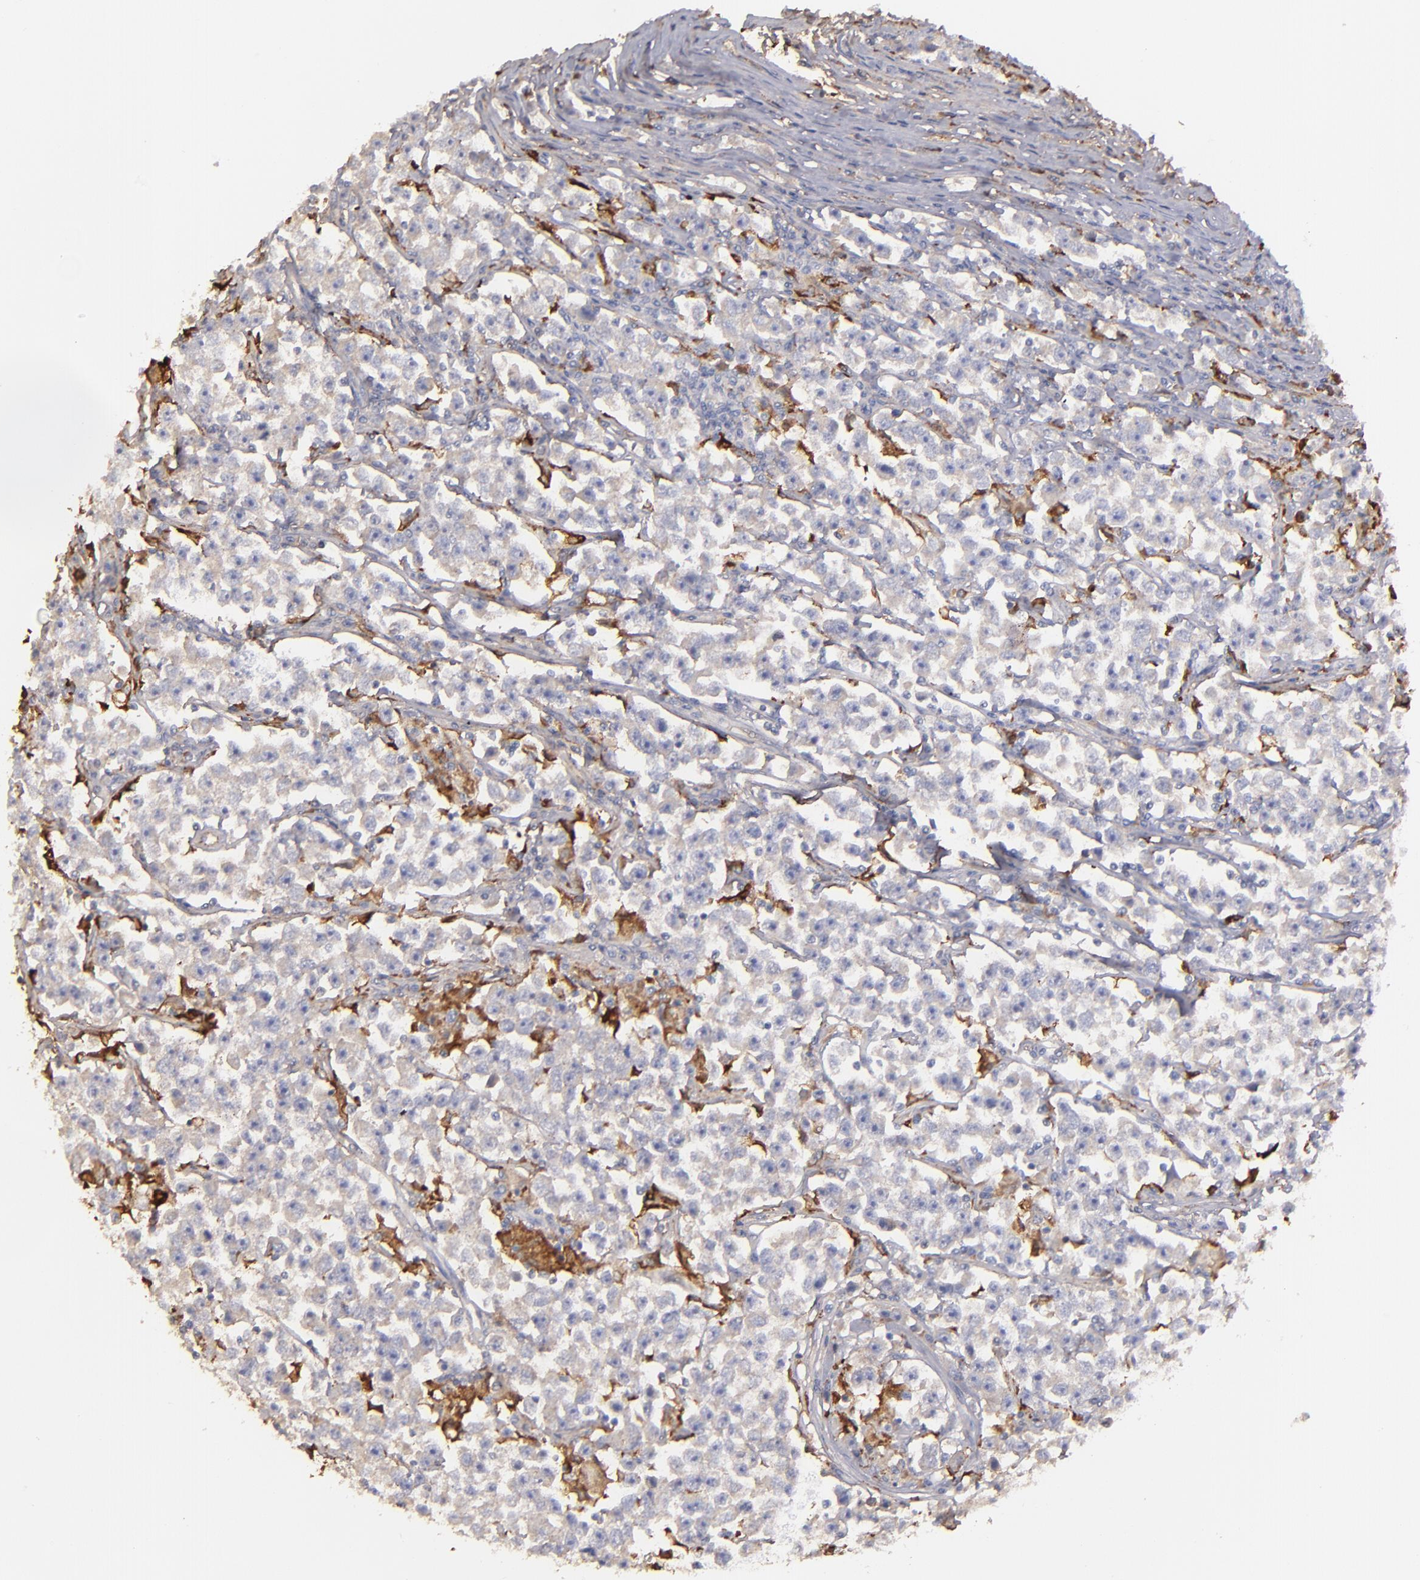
{"staining": {"intensity": "weak", "quantity": "25%-75%", "location": "cytoplasmic/membranous"}, "tissue": "testis cancer", "cell_type": "Tumor cells", "image_type": "cancer", "snomed": [{"axis": "morphology", "description": "Seminoma, NOS"}, {"axis": "topography", "description": "Testis"}], "caption": "This image demonstrates immunohistochemistry (IHC) staining of testis seminoma, with low weak cytoplasmic/membranous staining in approximately 25%-75% of tumor cells.", "gene": "C1QA", "patient": {"sex": "male", "age": 33}}